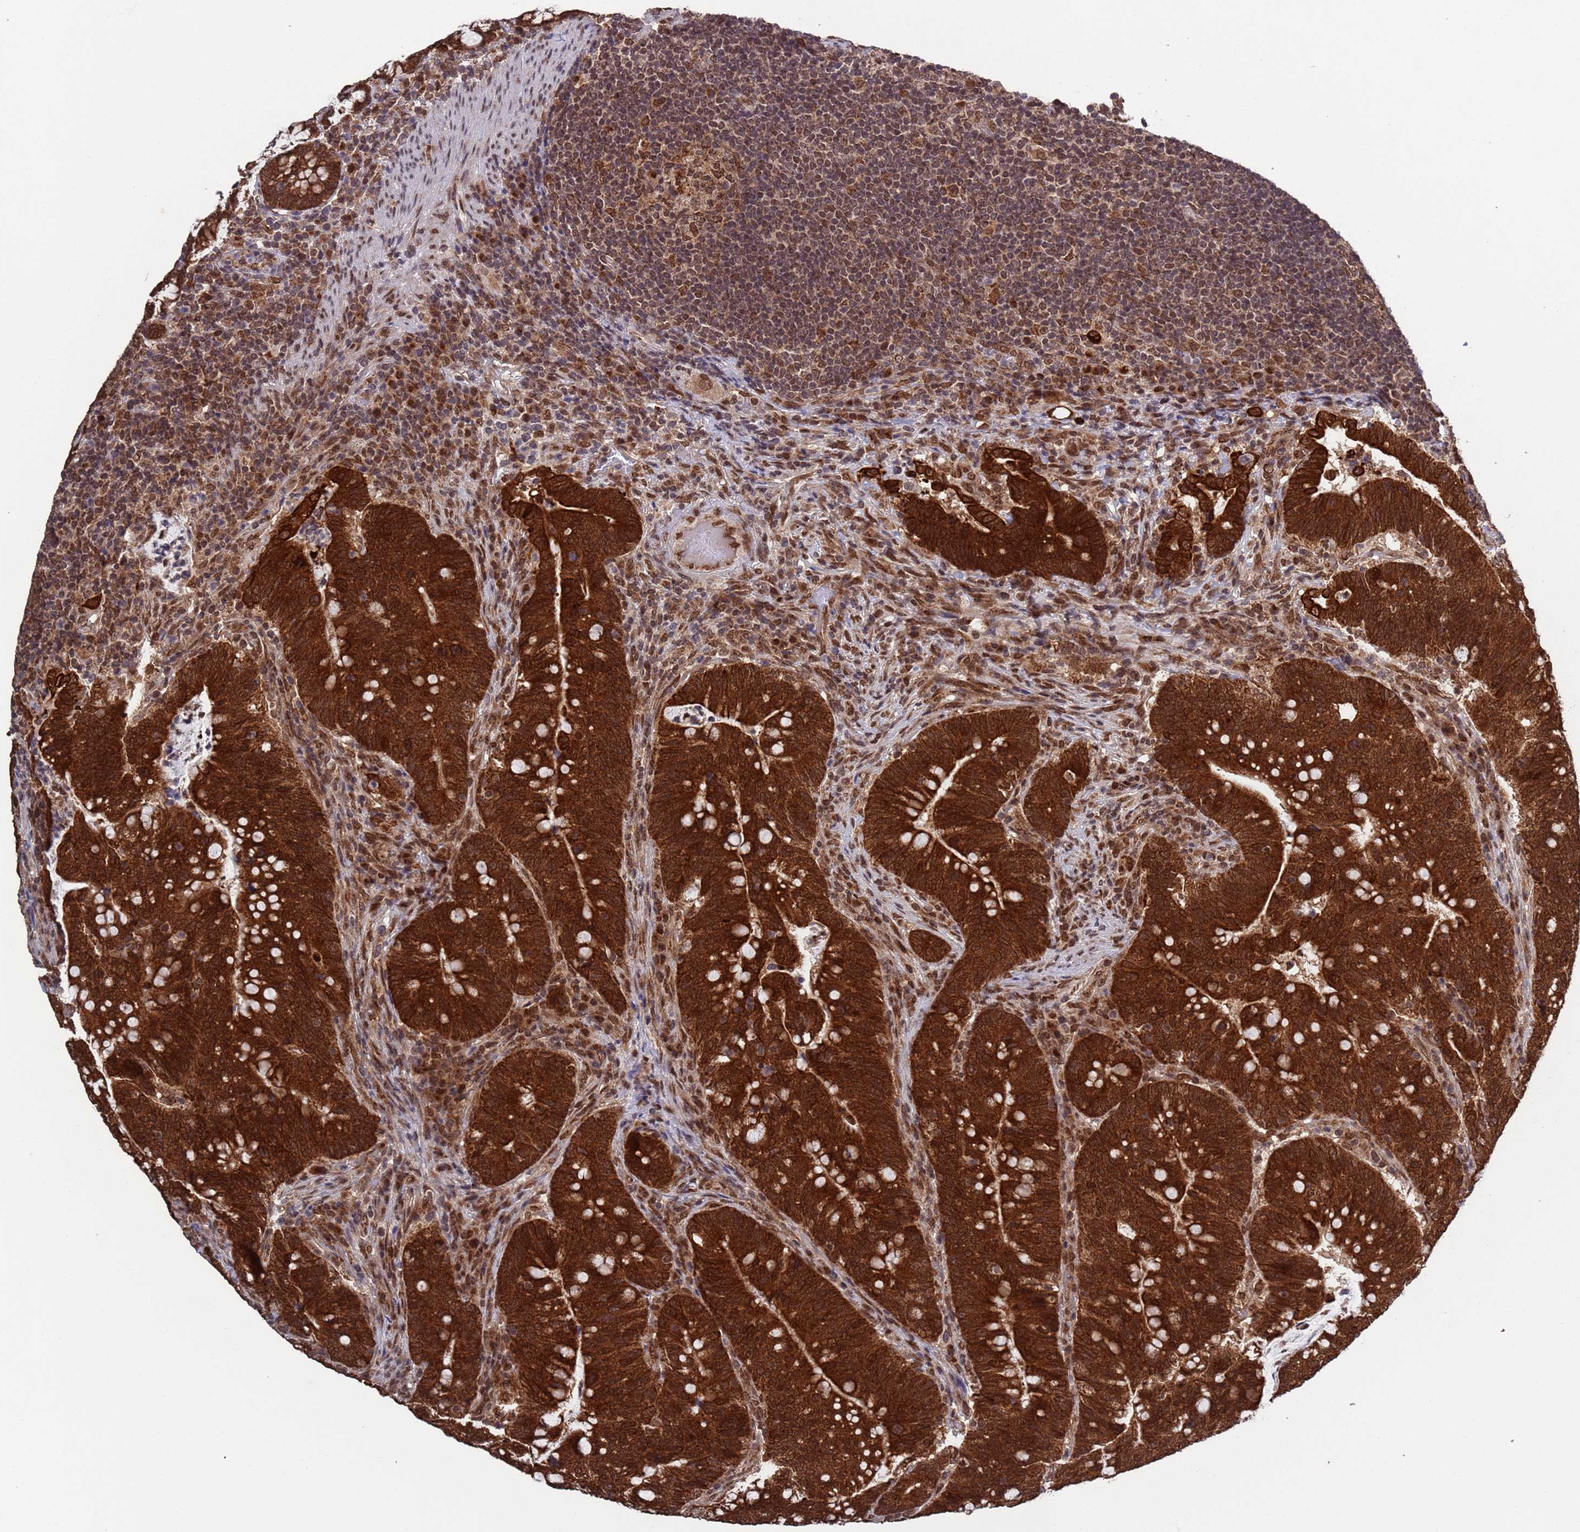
{"staining": {"intensity": "strong", "quantity": ">75%", "location": "cytoplasmic/membranous,nuclear"}, "tissue": "colorectal cancer", "cell_type": "Tumor cells", "image_type": "cancer", "snomed": [{"axis": "morphology", "description": "Normal tissue, NOS"}, {"axis": "morphology", "description": "Adenocarcinoma, NOS"}, {"axis": "topography", "description": "Colon"}], "caption": "Colorectal cancer (adenocarcinoma) stained with a protein marker displays strong staining in tumor cells.", "gene": "FUBP3", "patient": {"sex": "female", "age": 66}}